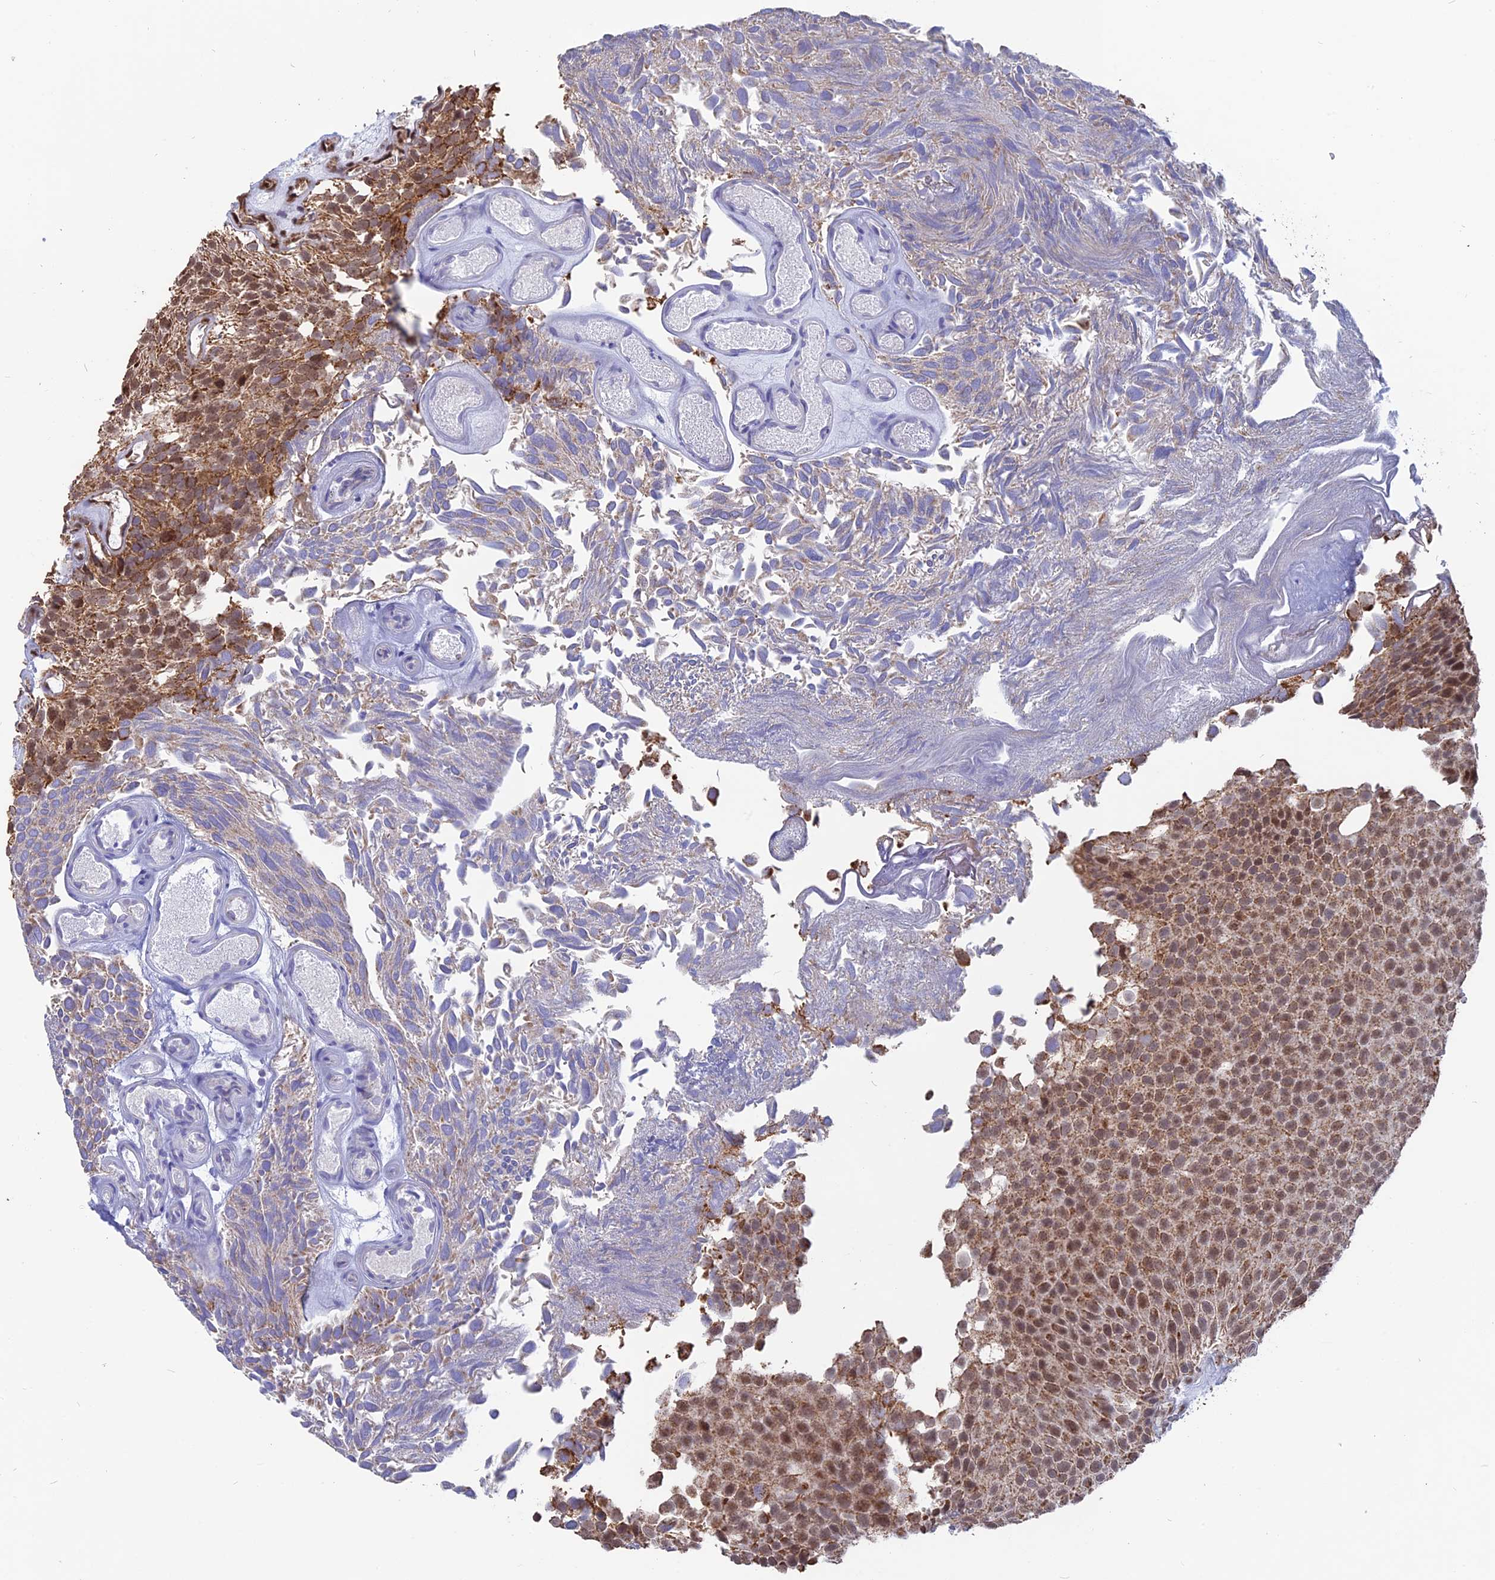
{"staining": {"intensity": "moderate", "quantity": ">75%", "location": "cytoplasmic/membranous,nuclear"}, "tissue": "urothelial cancer", "cell_type": "Tumor cells", "image_type": "cancer", "snomed": [{"axis": "morphology", "description": "Urothelial carcinoma, Low grade"}, {"axis": "topography", "description": "Urinary bladder"}], "caption": "Approximately >75% of tumor cells in human urothelial cancer display moderate cytoplasmic/membranous and nuclear protein positivity as visualized by brown immunohistochemical staining.", "gene": "ARHGAP40", "patient": {"sex": "male", "age": 89}}